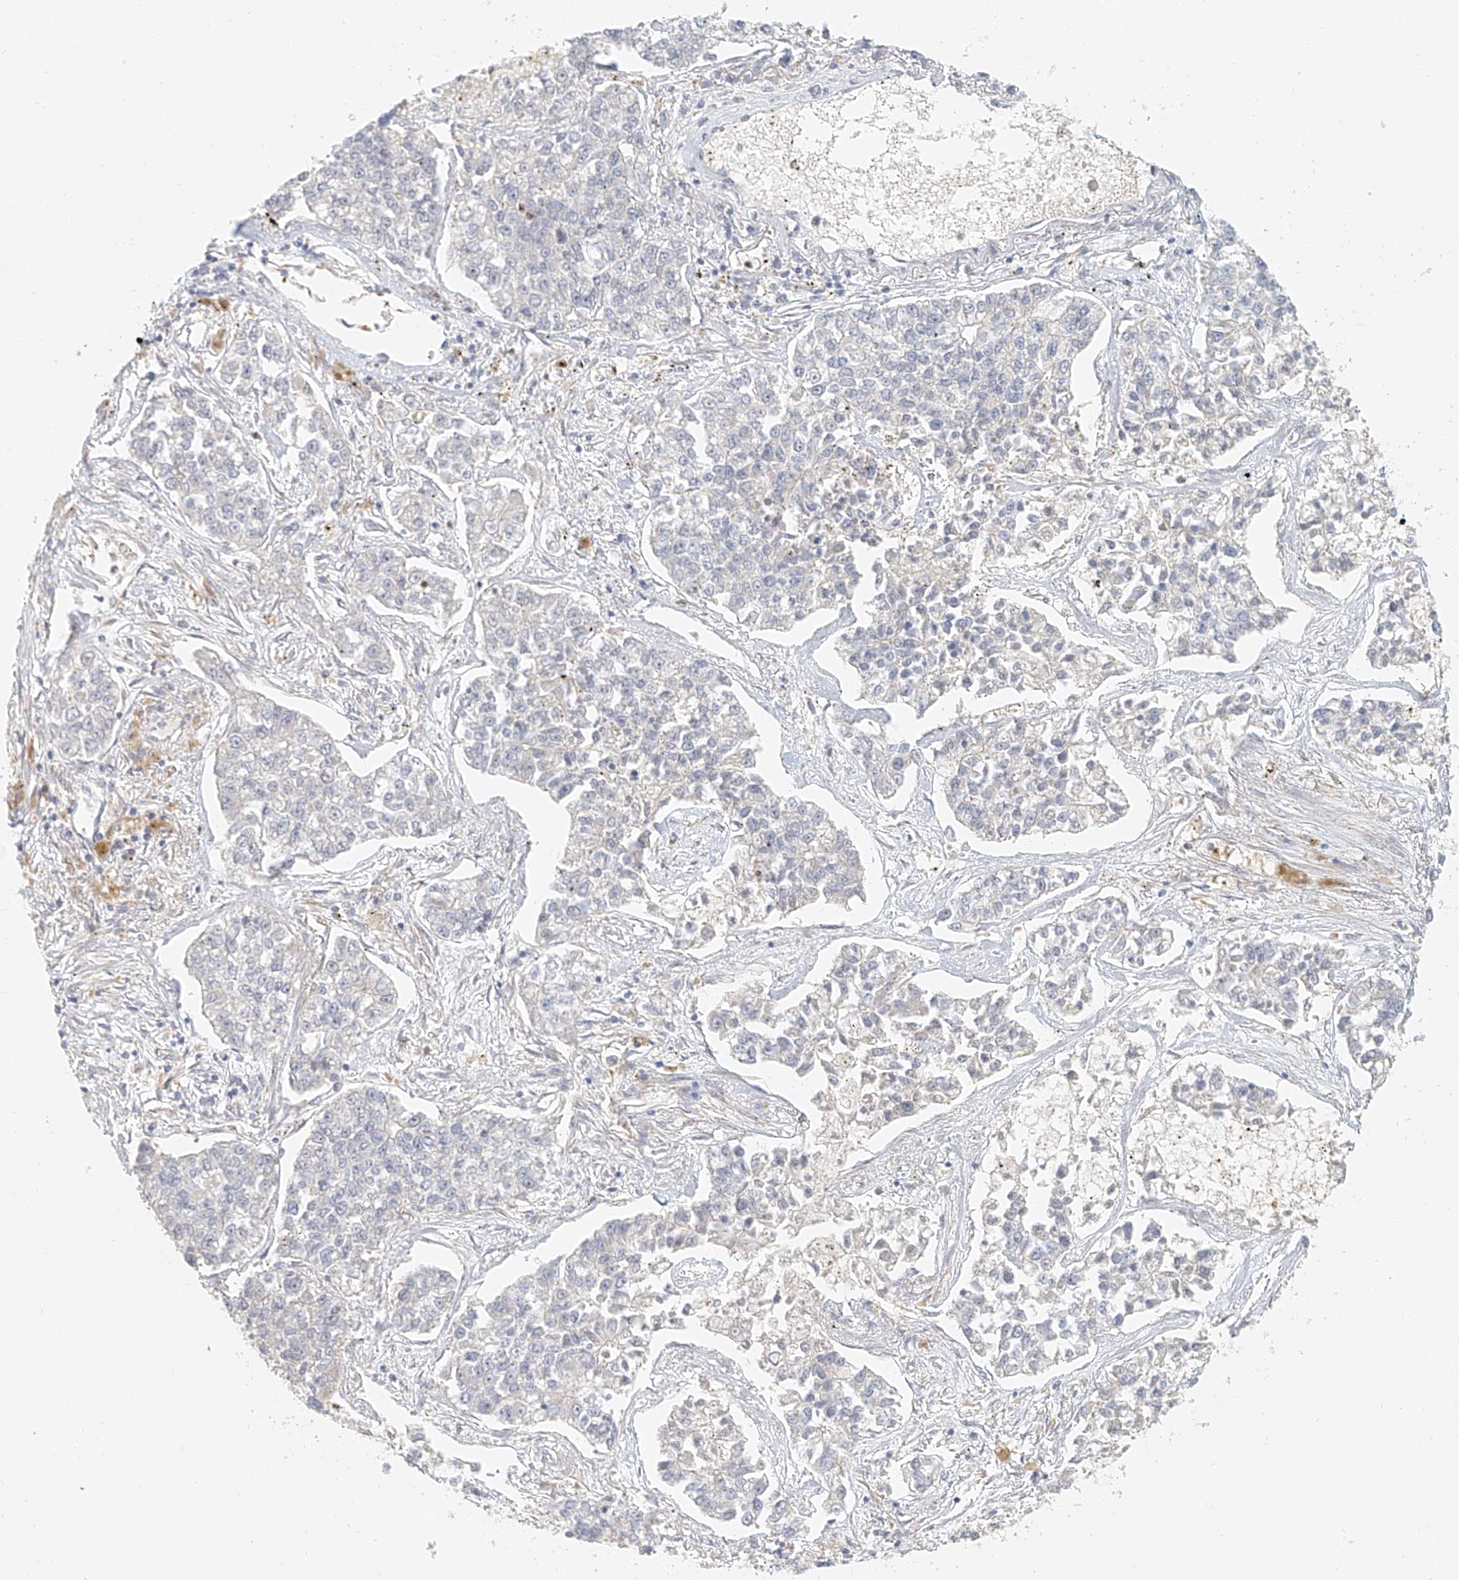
{"staining": {"intensity": "weak", "quantity": "<25%", "location": "nuclear"}, "tissue": "lung cancer", "cell_type": "Tumor cells", "image_type": "cancer", "snomed": [{"axis": "morphology", "description": "Adenocarcinoma, NOS"}, {"axis": "topography", "description": "Lung"}], "caption": "This image is of lung adenocarcinoma stained with immunohistochemistry to label a protein in brown with the nuclei are counter-stained blue. There is no expression in tumor cells.", "gene": "CXorf58", "patient": {"sex": "male", "age": 49}}